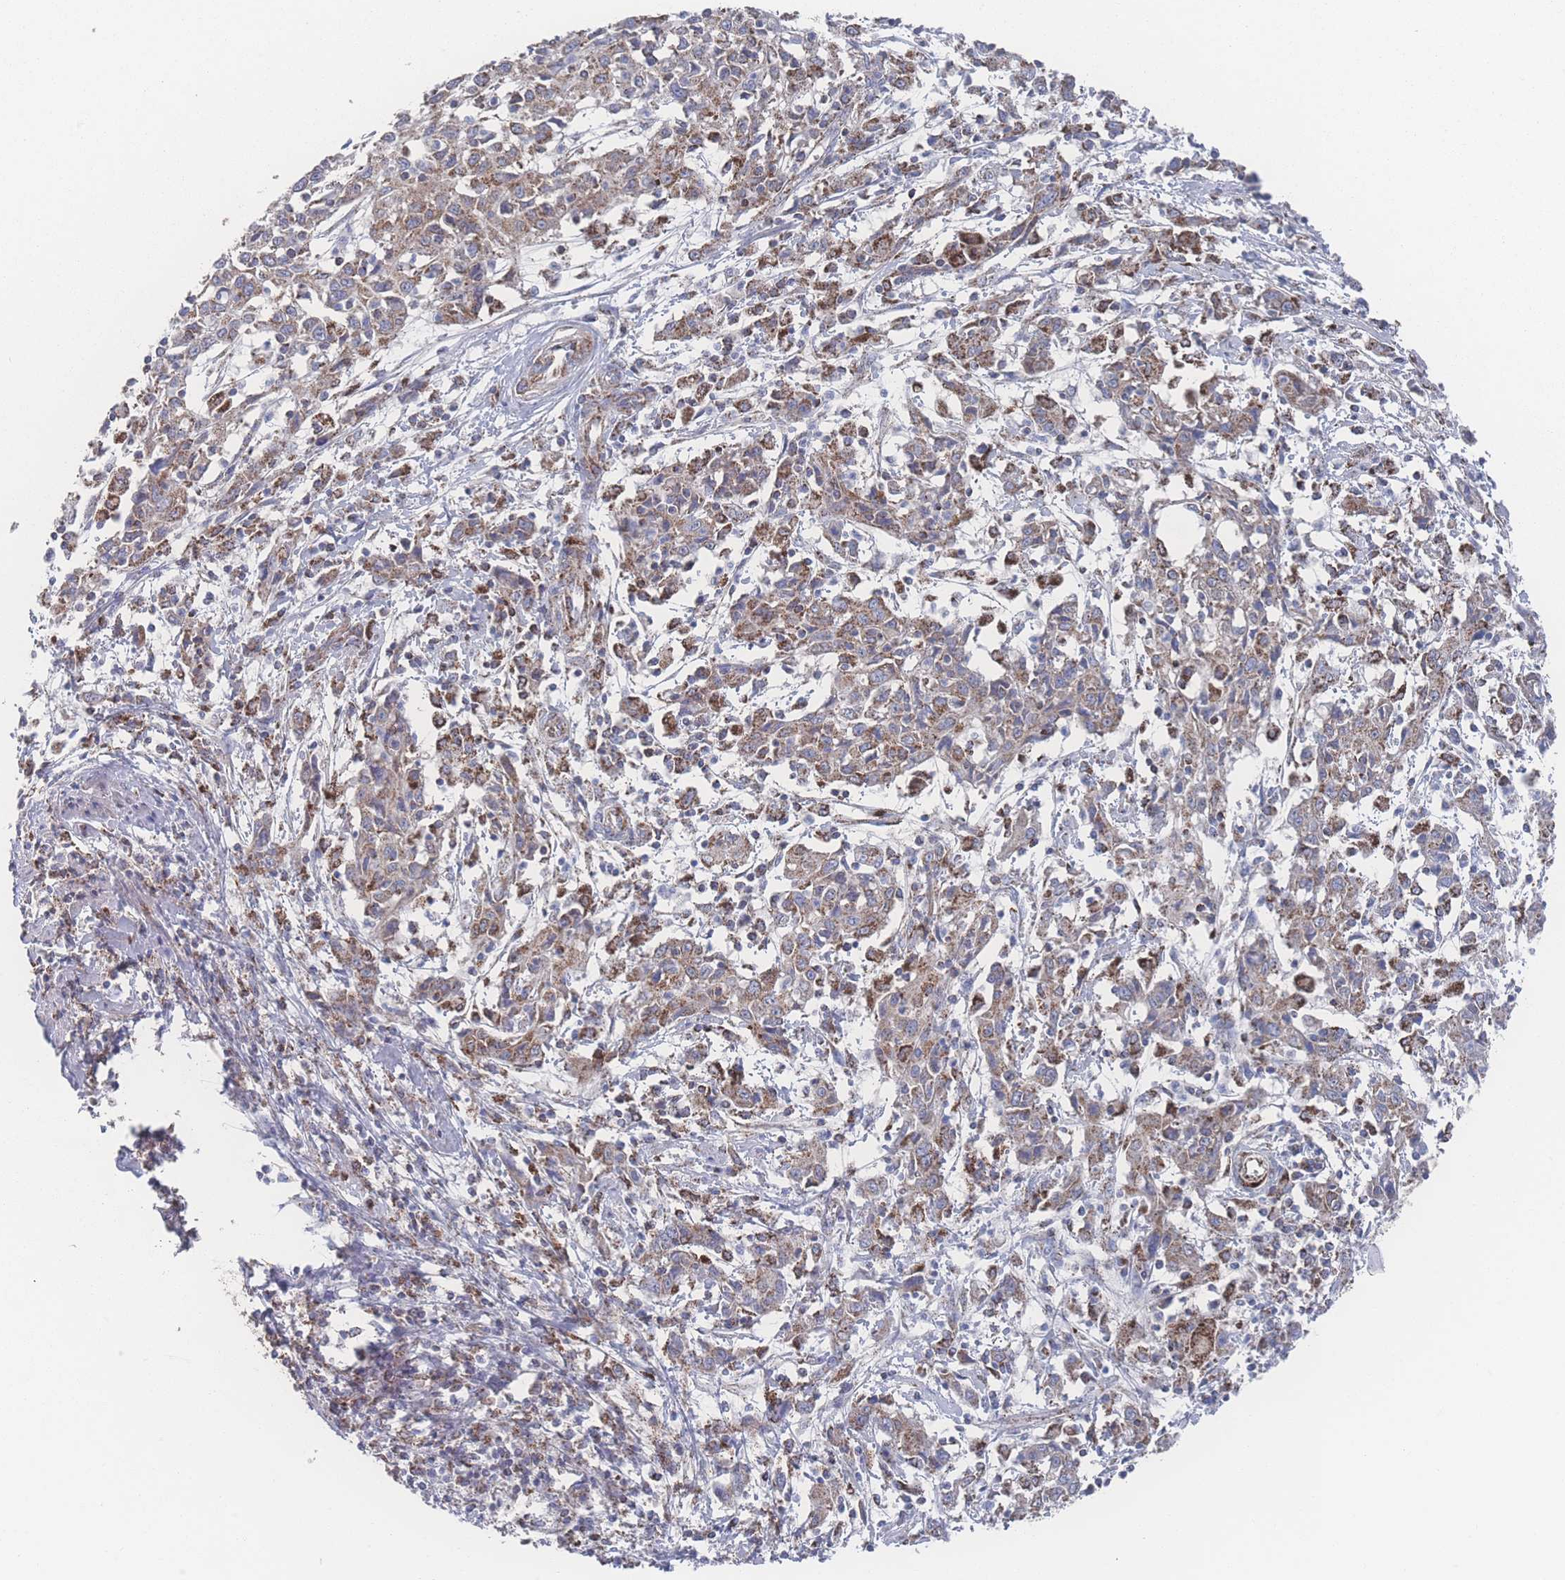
{"staining": {"intensity": "strong", "quantity": ">75%", "location": "cytoplasmic/membranous"}, "tissue": "cervical cancer", "cell_type": "Tumor cells", "image_type": "cancer", "snomed": [{"axis": "morphology", "description": "Squamous cell carcinoma, NOS"}, {"axis": "topography", "description": "Cervix"}], "caption": "Brown immunohistochemical staining in human cervical cancer (squamous cell carcinoma) demonstrates strong cytoplasmic/membranous staining in about >75% of tumor cells.", "gene": "PEX14", "patient": {"sex": "female", "age": 46}}